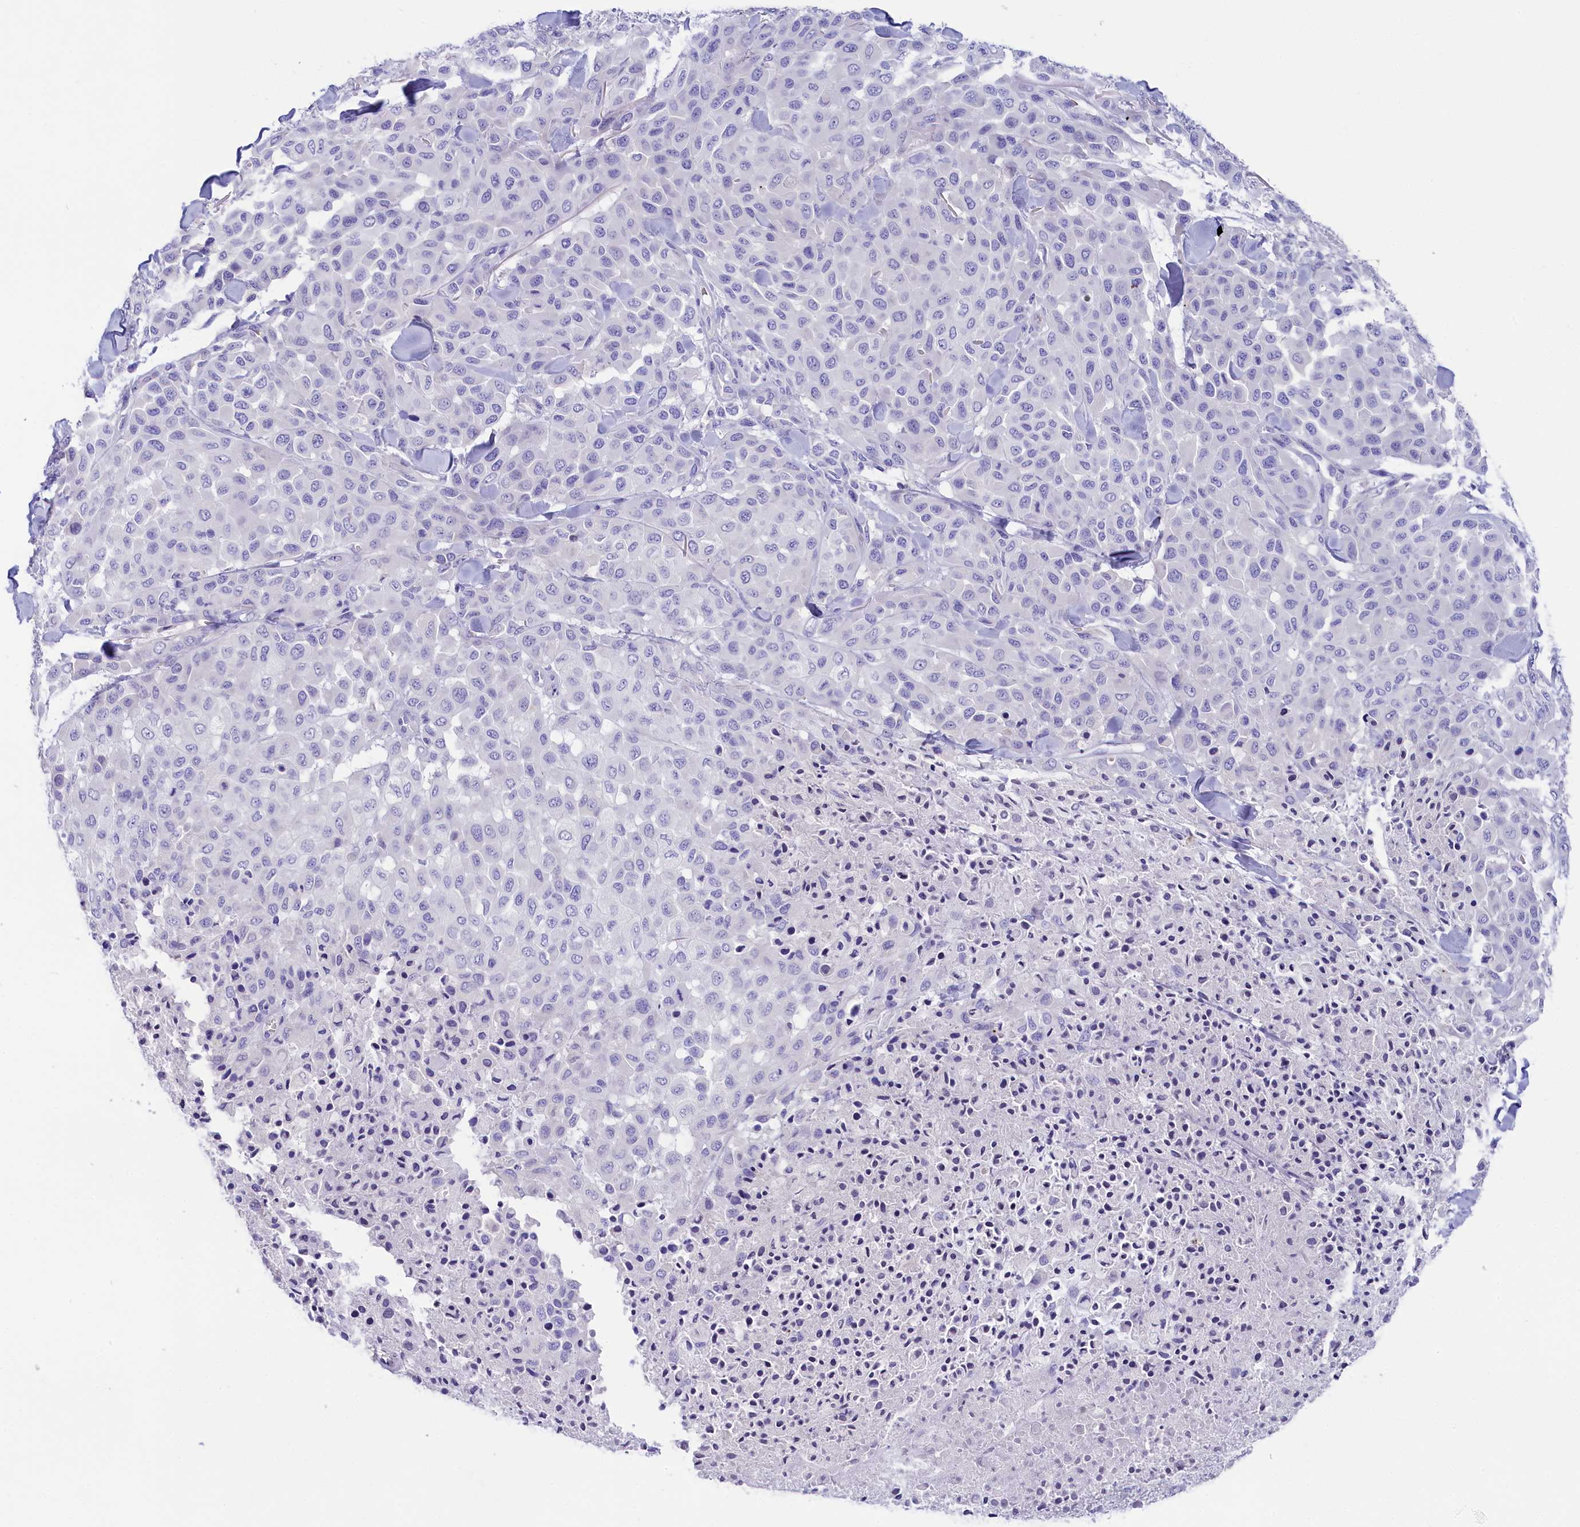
{"staining": {"intensity": "negative", "quantity": "none", "location": "none"}, "tissue": "melanoma", "cell_type": "Tumor cells", "image_type": "cancer", "snomed": [{"axis": "morphology", "description": "Malignant melanoma, Metastatic site"}, {"axis": "topography", "description": "Skin"}], "caption": "DAB immunohistochemical staining of human melanoma demonstrates no significant positivity in tumor cells. (Stains: DAB (3,3'-diaminobenzidine) immunohistochemistry with hematoxylin counter stain, Microscopy: brightfield microscopy at high magnification).", "gene": "SULT2A1", "patient": {"sex": "female", "age": 81}}